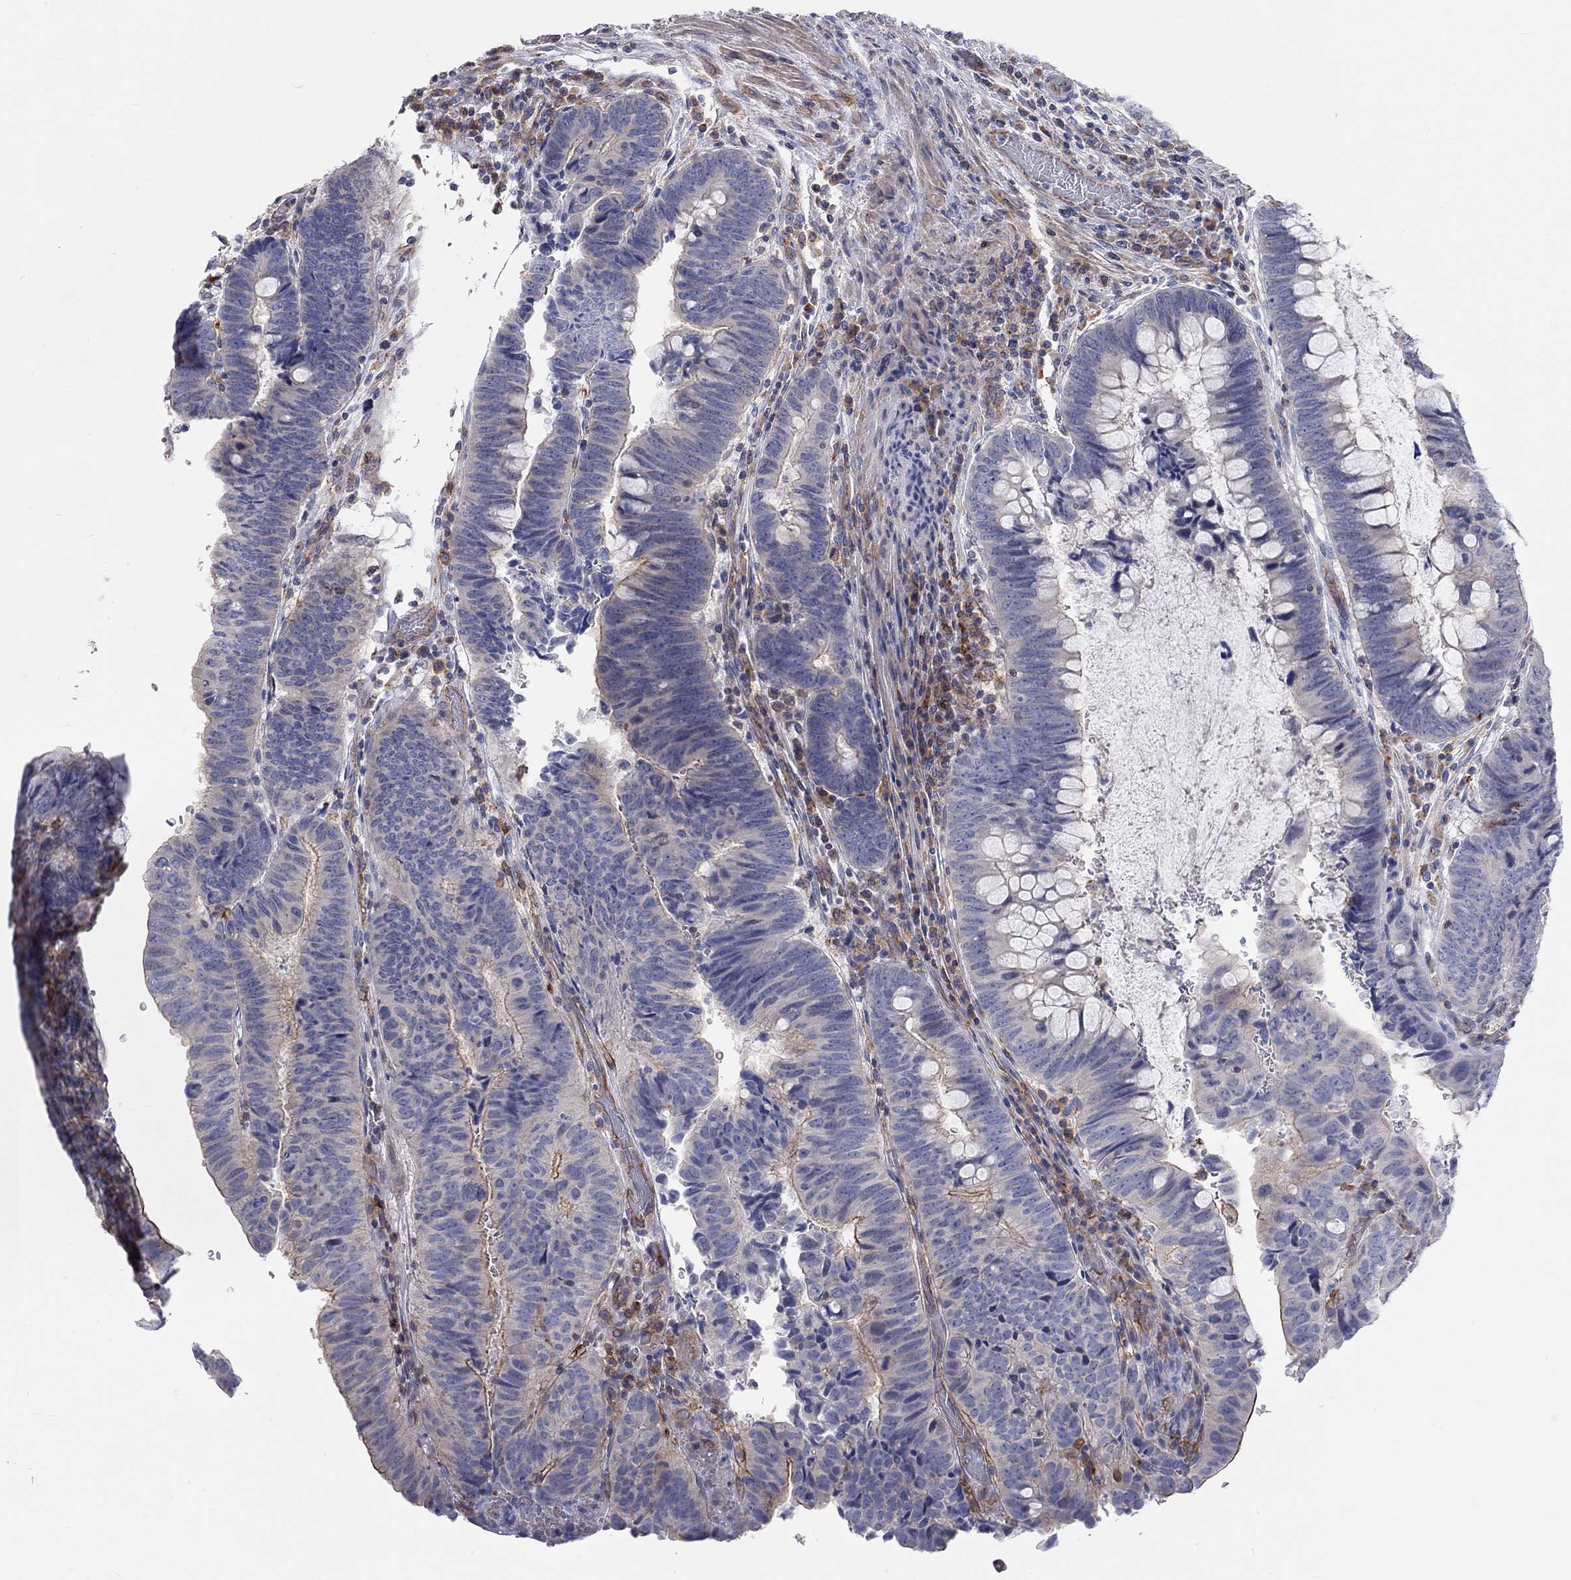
{"staining": {"intensity": "moderate", "quantity": "<25%", "location": "cytoplasmic/membranous"}, "tissue": "colorectal cancer", "cell_type": "Tumor cells", "image_type": "cancer", "snomed": [{"axis": "morphology", "description": "Normal tissue, NOS"}, {"axis": "morphology", "description": "Adenocarcinoma, NOS"}, {"axis": "topography", "description": "Rectum"}], "caption": "High-power microscopy captured an IHC micrograph of colorectal adenocarcinoma, revealing moderate cytoplasmic/membranous positivity in approximately <25% of tumor cells.", "gene": "PCDHGA10", "patient": {"sex": "male", "age": 92}}